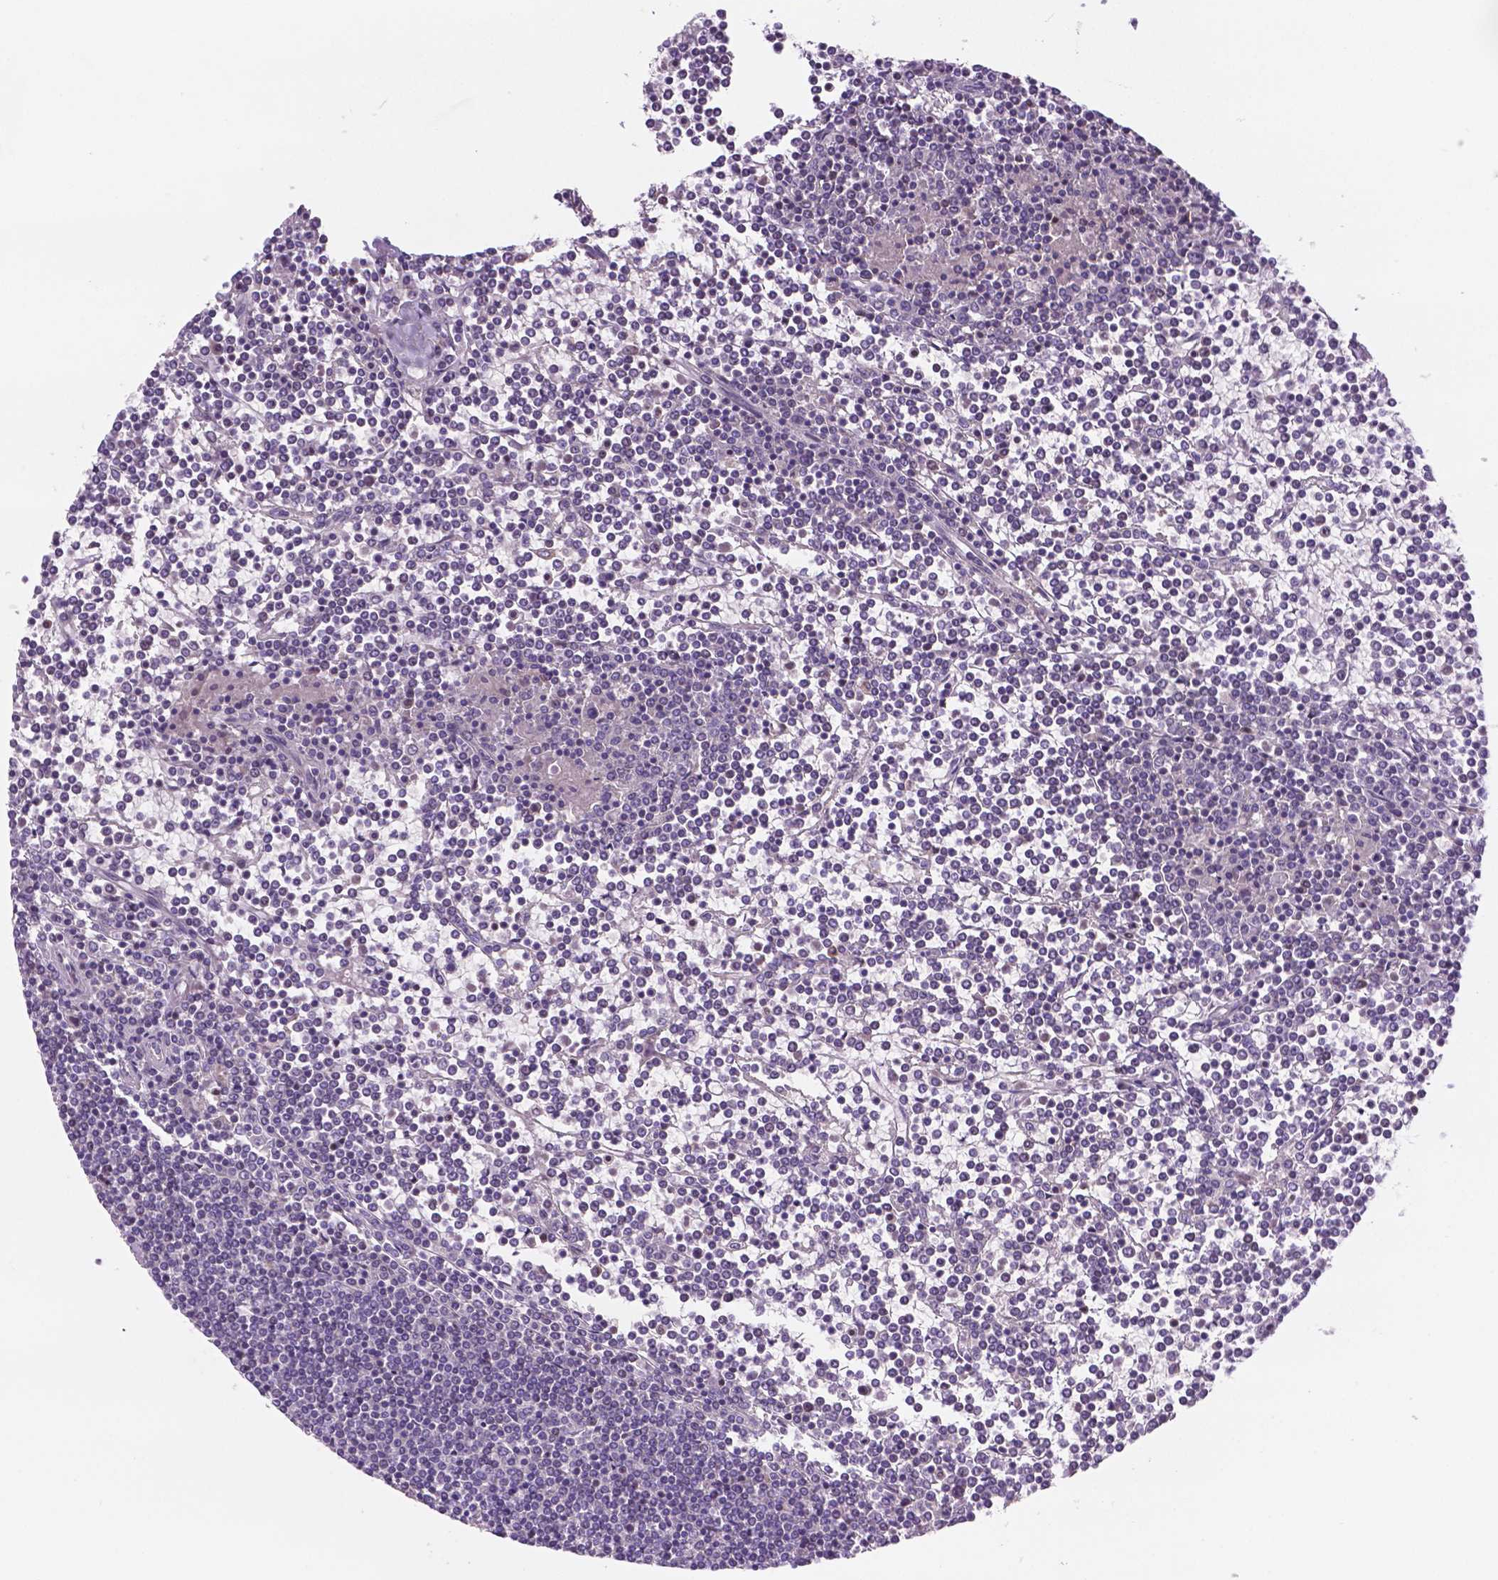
{"staining": {"intensity": "negative", "quantity": "none", "location": "none"}, "tissue": "lymphoma", "cell_type": "Tumor cells", "image_type": "cancer", "snomed": [{"axis": "morphology", "description": "Malignant lymphoma, non-Hodgkin's type, Low grade"}, {"axis": "topography", "description": "Spleen"}], "caption": "IHC histopathology image of neoplastic tissue: human malignant lymphoma, non-Hodgkin's type (low-grade) stained with DAB (3,3'-diaminobenzidine) reveals no significant protein expression in tumor cells.", "gene": "MKRN2OS", "patient": {"sex": "female", "age": 19}}